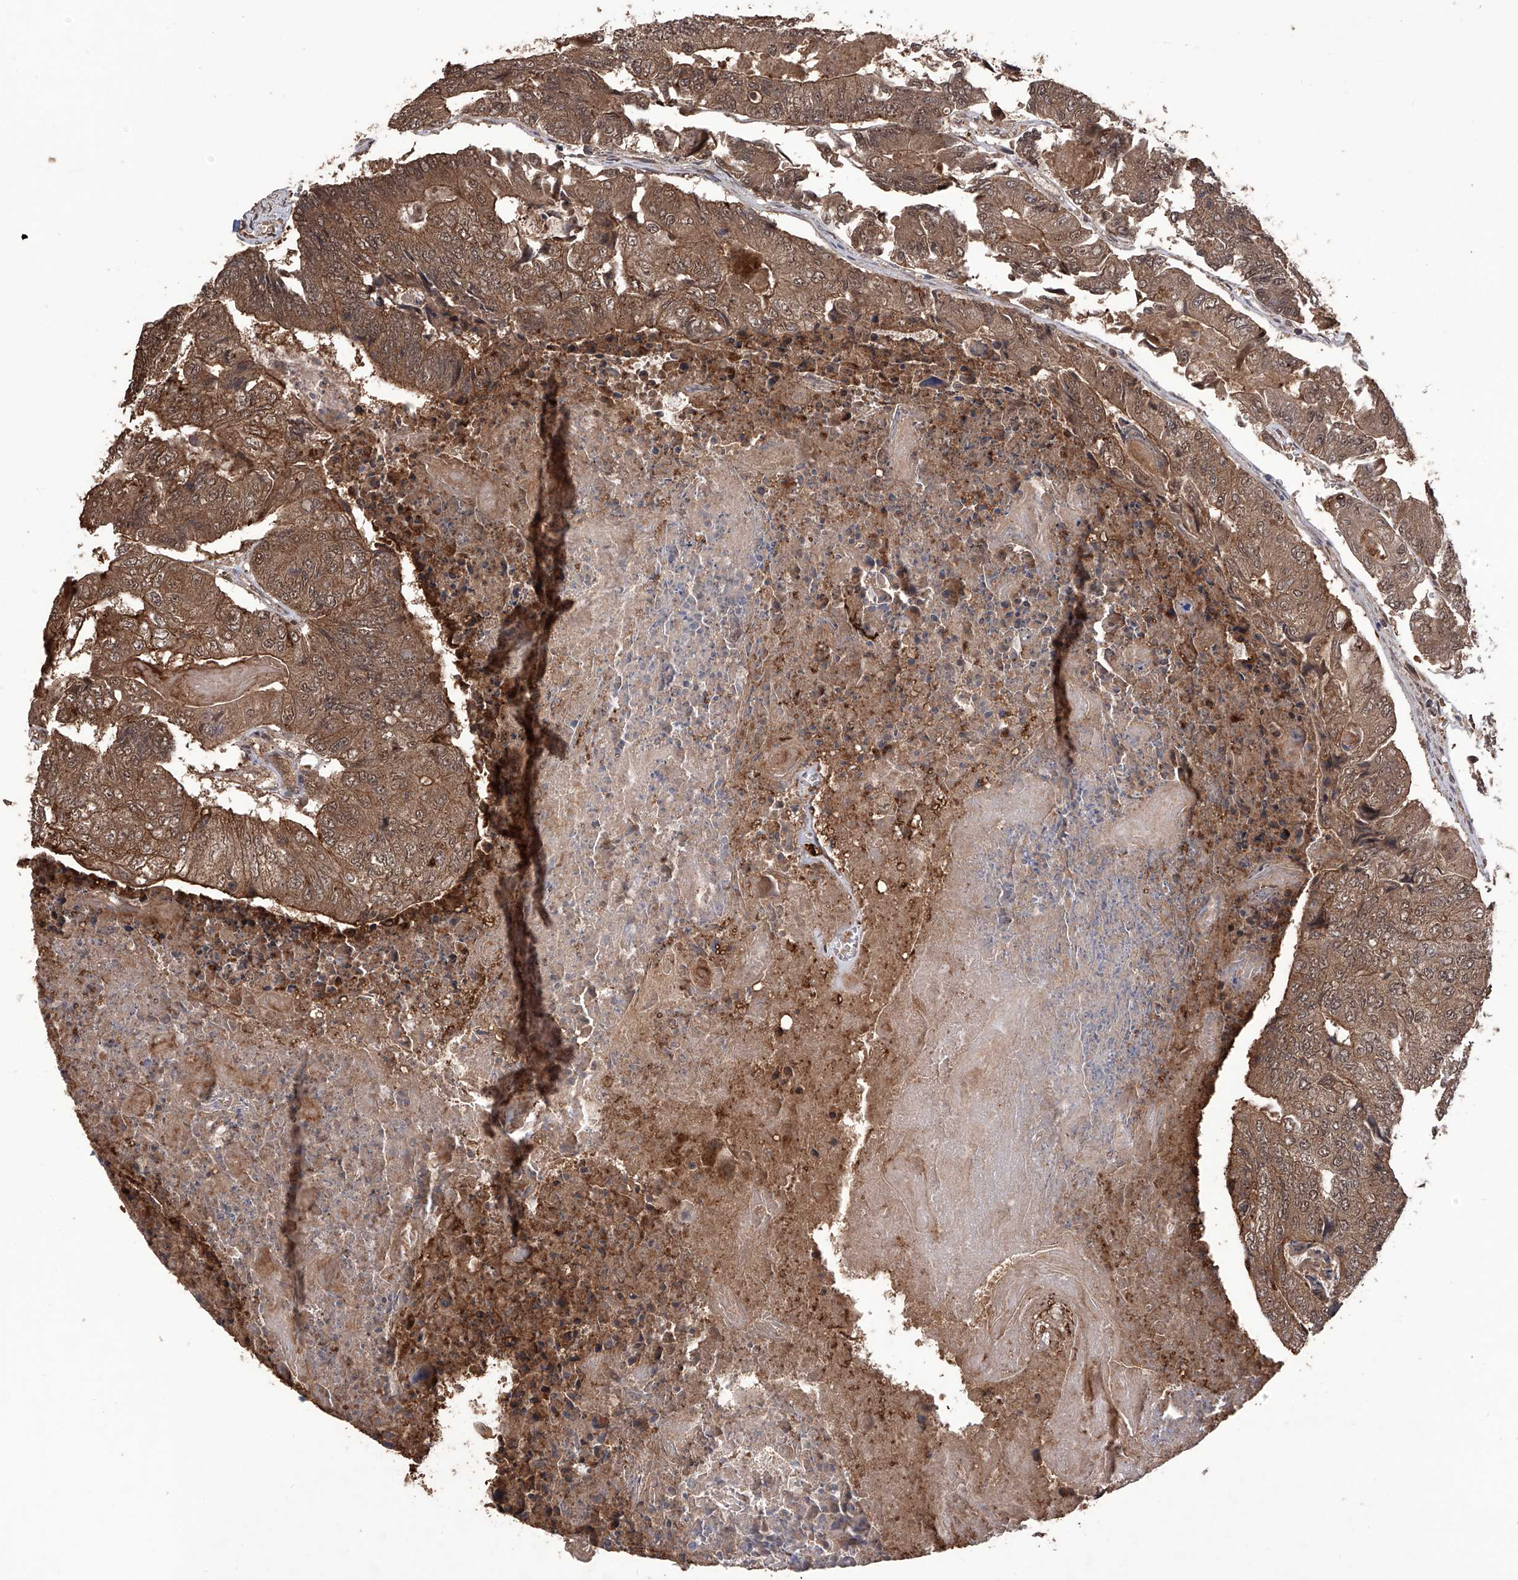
{"staining": {"intensity": "moderate", "quantity": ">75%", "location": "cytoplasmic/membranous,nuclear"}, "tissue": "colorectal cancer", "cell_type": "Tumor cells", "image_type": "cancer", "snomed": [{"axis": "morphology", "description": "Adenocarcinoma, NOS"}, {"axis": "topography", "description": "Colon"}], "caption": "A brown stain shows moderate cytoplasmic/membranous and nuclear positivity of a protein in colorectal cancer tumor cells. (brown staining indicates protein expression, while blue staining denotes nuclei).", "gene": "LYSMD4", "patient": {"sex": "female", "age": 67}}